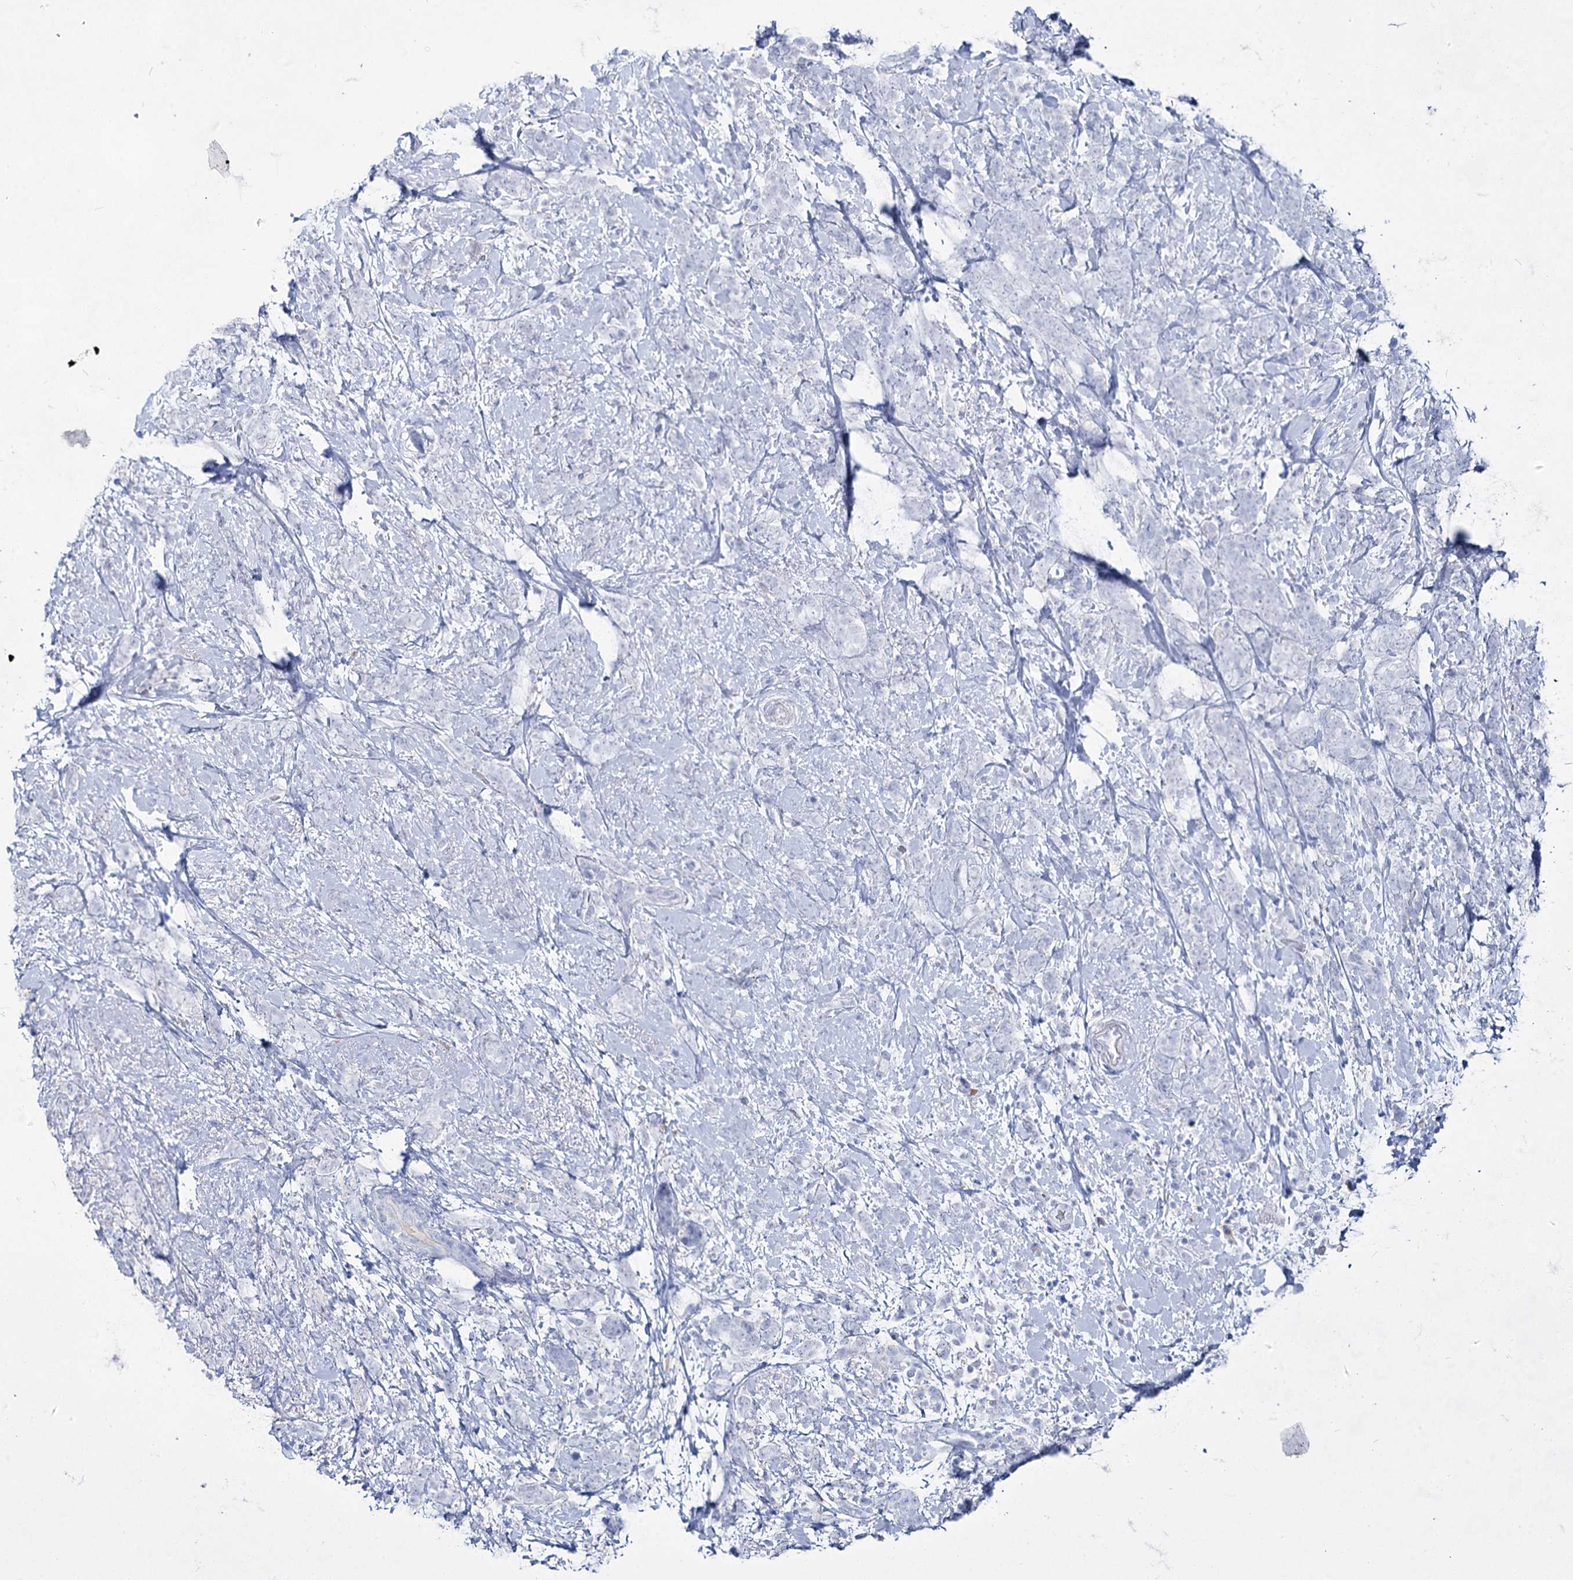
{"staining": {"intensity": "negative", "quantity": "none", "location": "none"}, "tissue": "breast cancer", "cell_type": "Tumor cells", "image_type": "cancer", "snomed": [{"axis": "morphology", "description": "Lobular carcinoma"}, {"axis": "topography", "description": "Breast"}], "caption": "Breast cancer was stained to show a protein in brown. There is no significant expression in tumor cells.", "gene": "ACRV1", "patient": {"sex": "female", "age": 58}}